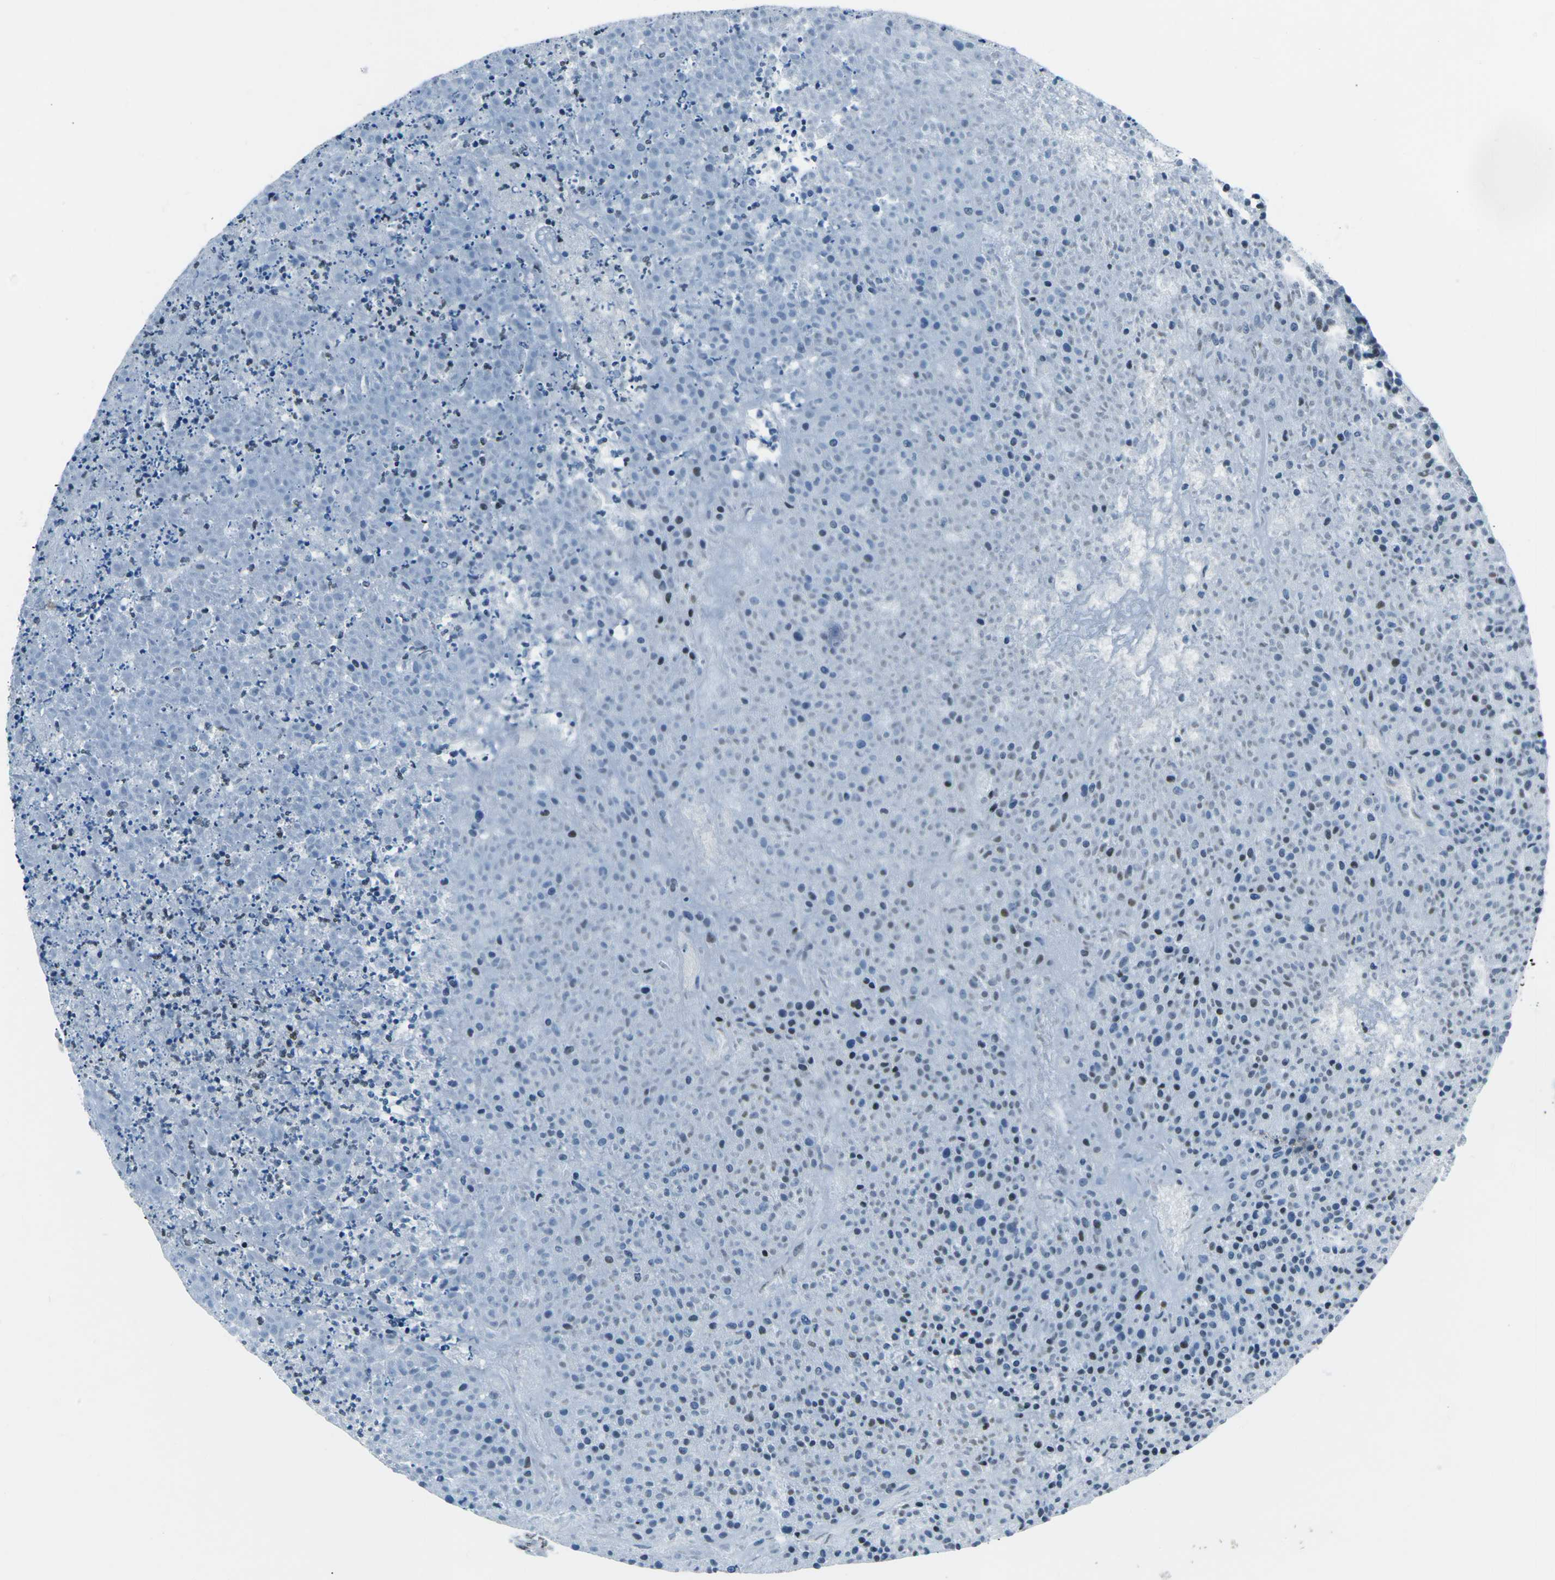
{"staining": {"intensity": "negative", "quantity": "none", "location": "none"}, "tissue": "testis cancer", "cell_type": "Tumor cells", "image_type": "cancer", "snomed": [{"axis": "morphology", "description": "Seminoma, NOS"}, {"axis": "topography", "description": "Testis"}], "caption": "Immunohistochemical staining of human seminoma (testis) shows no significant staining in tumor cells. The staining was performed using DAB to visualize the protein expression in brown, while the nuclei were stained in blue with hematoxylin (Magnification: 20x).", "gene": "RBL2", "patient": {"sex": "male", "age": 59}}